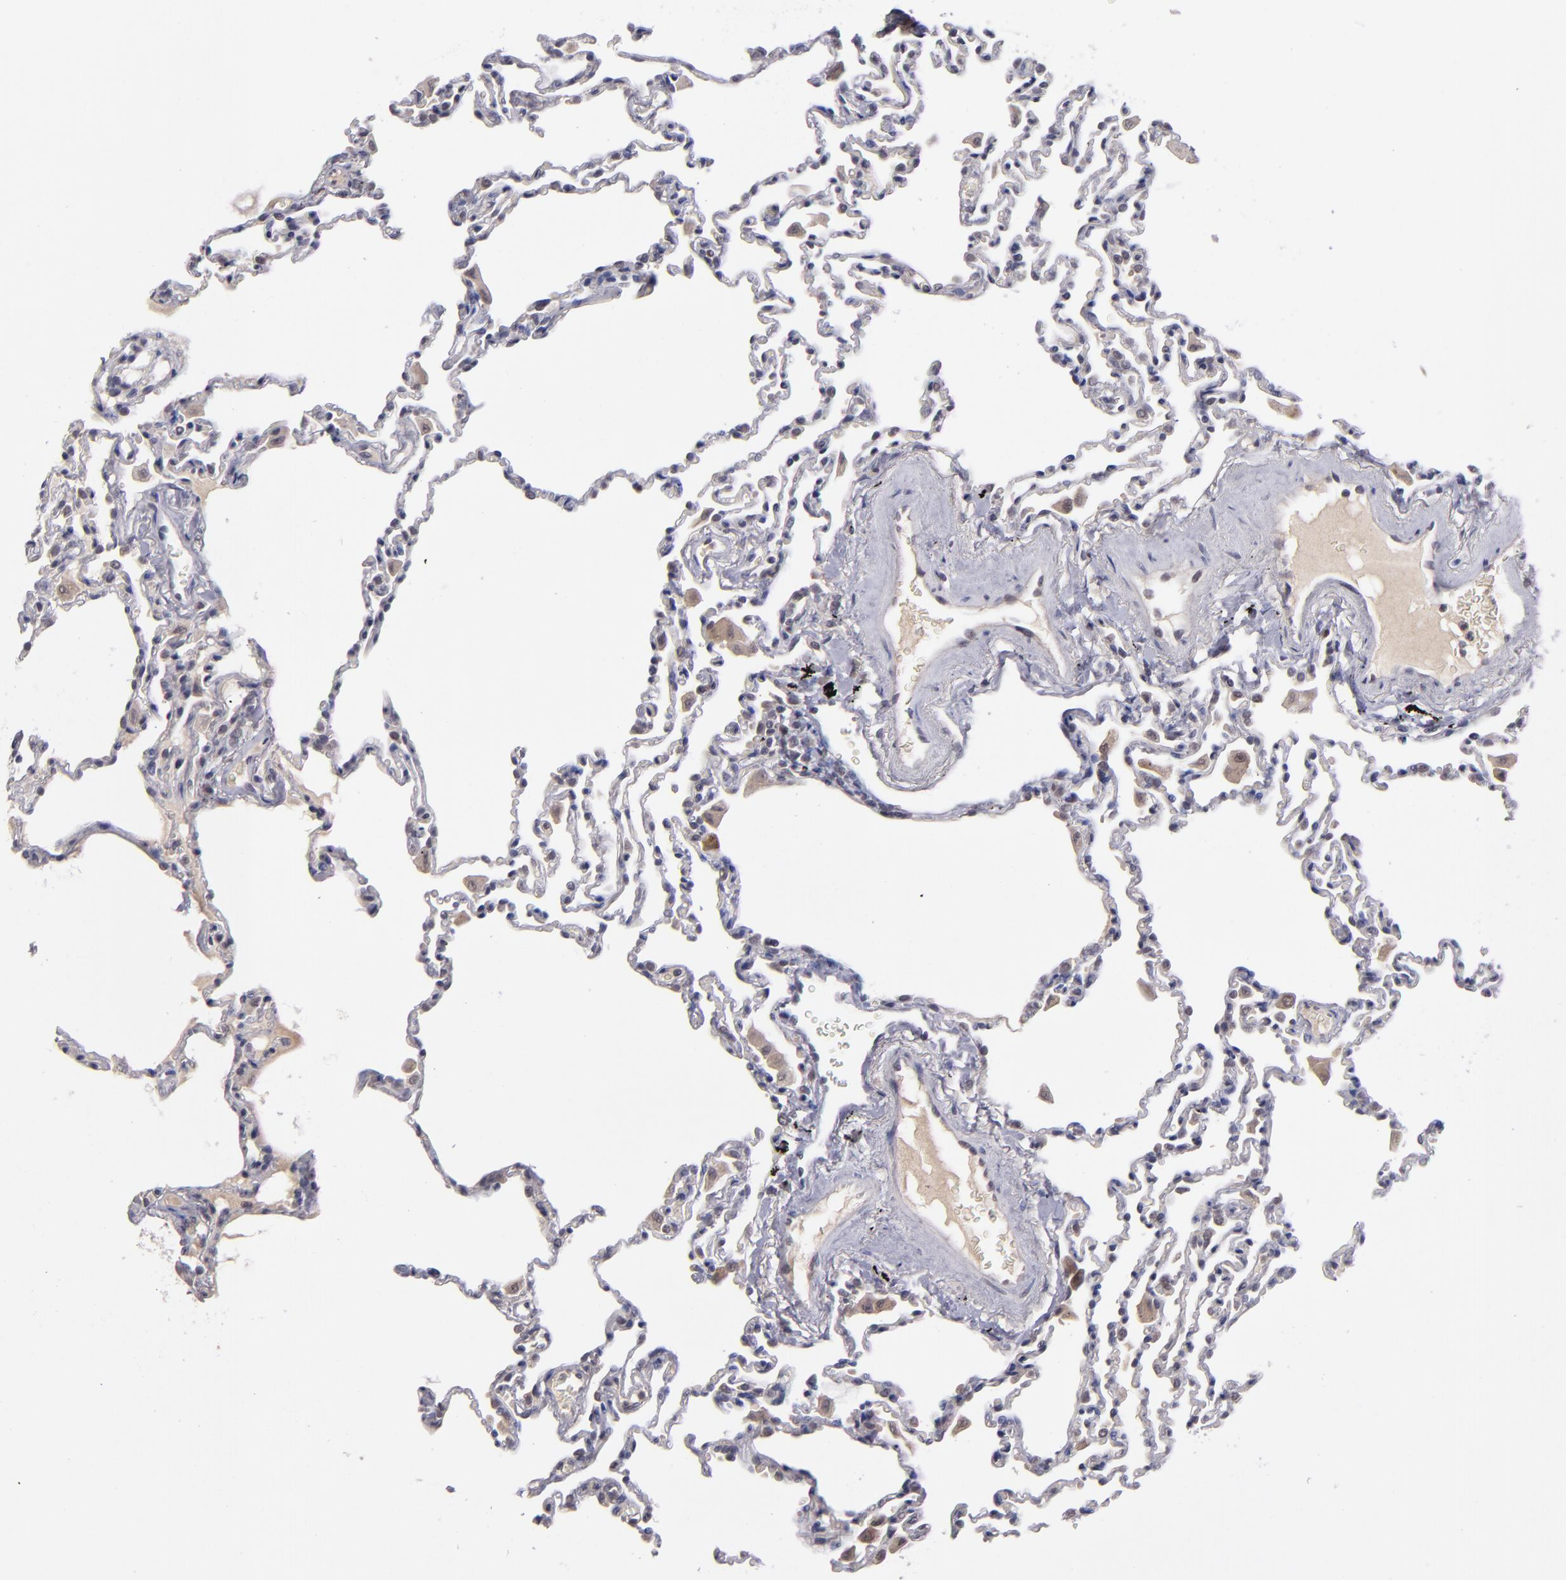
{"staining": {"intensity": "negative", "quantity": "none", "location": "none"}, "tissue": "lung", "cell_type": "Alveolar cells", "image_type": "normal", "snomed": [{"axis": "morphology", "description": "Normal tissue, NOS"}, {"axis": "topography", "description": "Lung"}], "caption": "A micrograph of lung stained for a protein shows no brown staining in alveolar cells. The staining was performed using DAB (3,3'-diaminobenzidine) to visualize the protein expression in brown, while the nuclei were stained in blue with hematoxylin (Magnification: 20x).", "gene": "CDC7", "patient": {"sex": "male", "age": 59}}